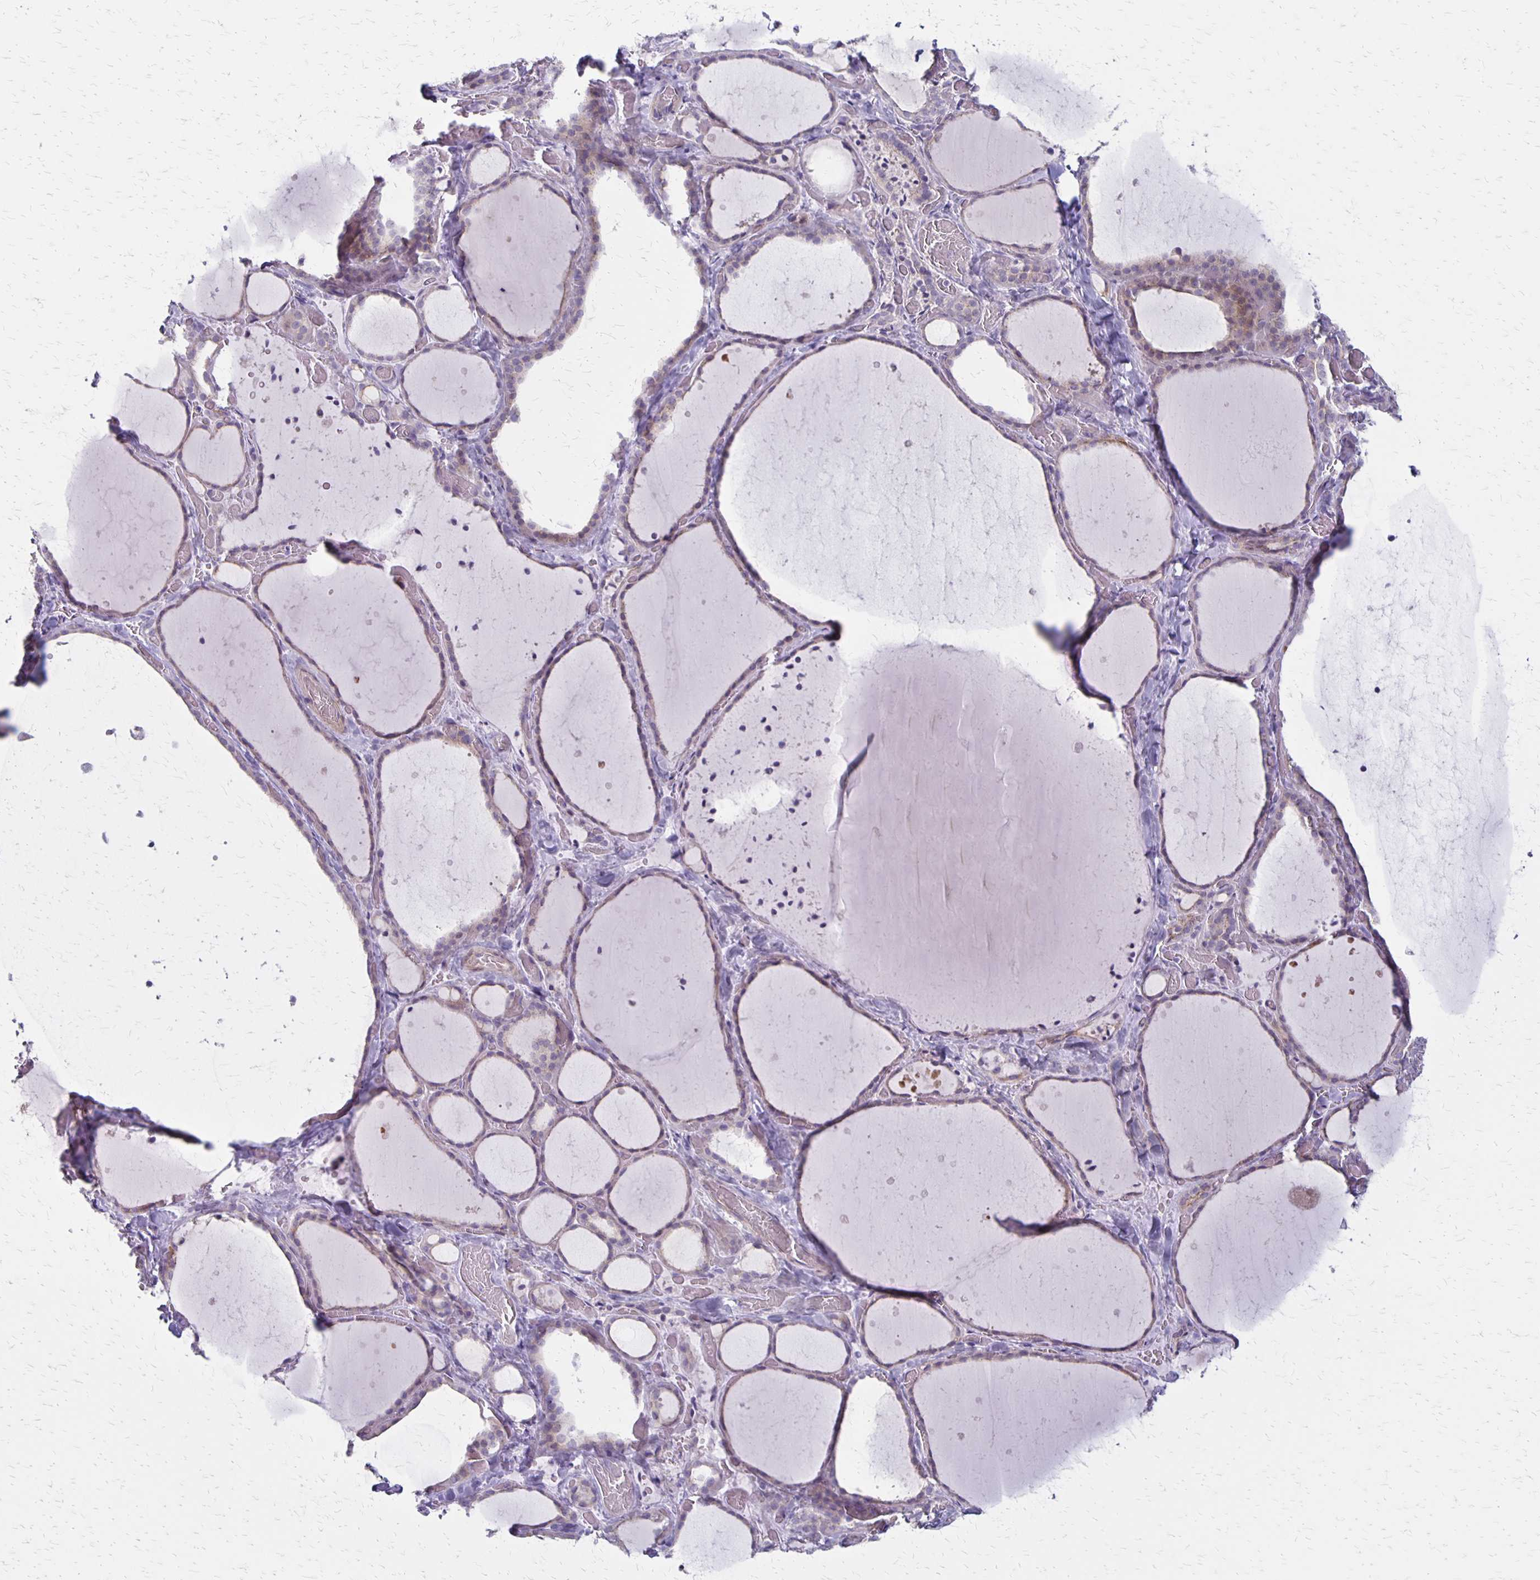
{"staining": {"intensity": "weak", "quantity": "25%-75%", "location": "cytoplasmic/membranous"}, "tissue": "thyroid gland", "cell_type": "Glandular cells", "image_type": "normal", "snomed": [{"axis": "morphology", "description": "Normal tissue, NOS"}, {"axis": "topography", "description": "Thyroid gland"}], "caption": "Thyroid gland stained with DAB (3,3'-diaminobenzidine) immunohistochemistry (IHC) displays low levels of weak cytoplasmic/membranous staining in about 25%-75% of glandular cells. (Brightfield microscopy of DAB IHC at high magnification).", "gene": "HOMER1", "patient": {"sex": "female", "age": 36}}